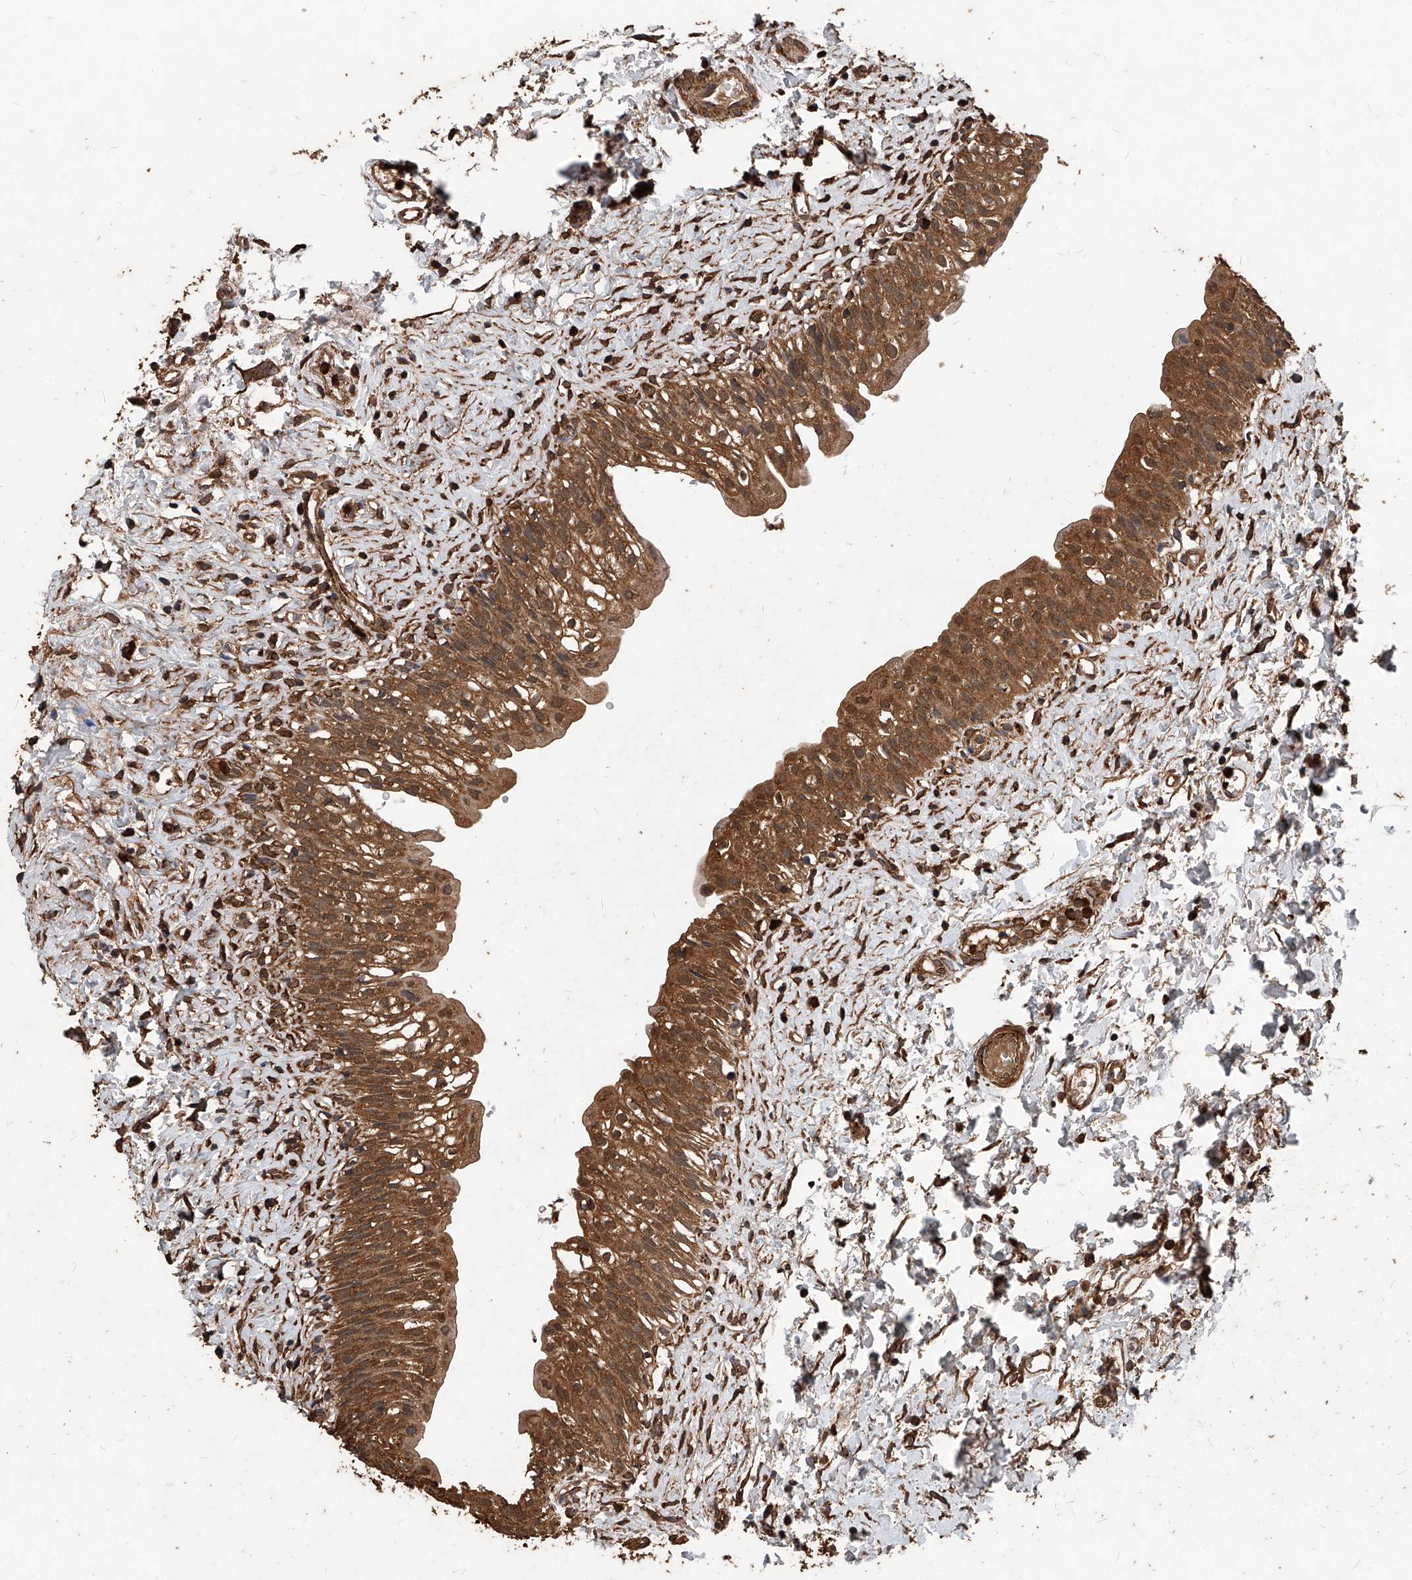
{"staining": {"intensity": "strong", "quantity": ">75%", "location": "cytoplasmic/membranous"}, "tissue": "urinary bladder", "cell_type": "Urothelial cells", "image_type": "normal", "snomed": [{"axis": "morphology", "description": "Normal tissue, NOS"}, {"axis": "topography", "description": "Urinary bladder"}], "caption": "Immunohistochemistry (DAB) staining of benign urinary bladder reveals strong cytoplasmic/membranous protein expression in about >75% of urothelial cells.", "gene": "UCP2", "patient": {"sex": "male", "age": 51}}